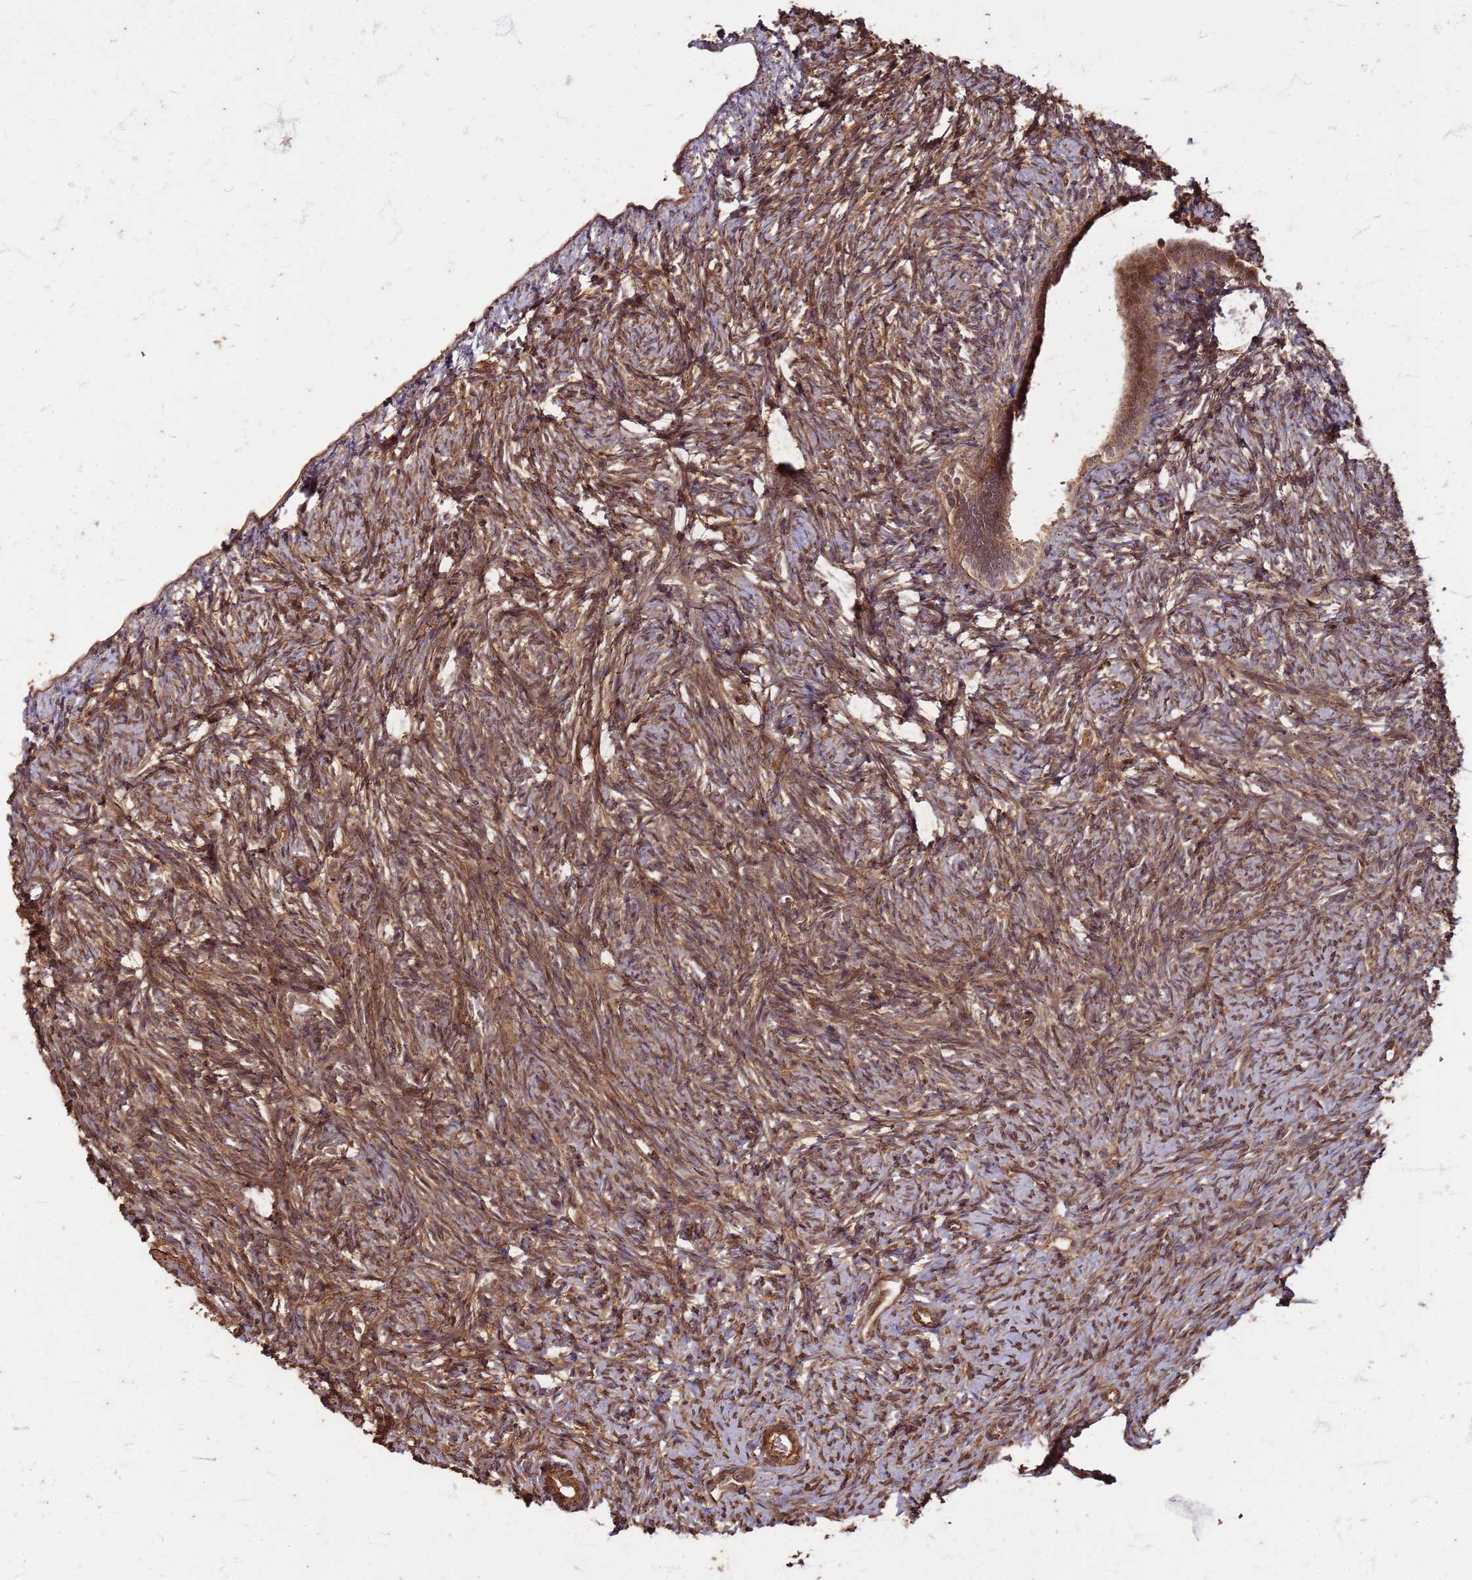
{"staining": {"intensity": "moderate", "quantity": "25%-75%", "location": "cytoplasmic/membranous,nuclear"}, "tissue": "ovary", "cell_type": "Ovarian stroma cells", "image_type": "normal", "snomed": [{"axis": "morphology", "description": "Normal tissue, NOS"}, {"axis": "topography", "description": "Ovary"}], "caption": "High-magnification brightfield microscopy of unremarkable ovary stained with DAB (brown) and counterstained with hematoxylin (blue). ovarian stroma cells exhibit moderate cytoplasmic/membranous,nuclear expression is identified in about25%-75% of cells. (IHC, brightfield microscopy, high magnification).", "gene": "KIF26A", "patient": {"sex": "female", "age": 51}}